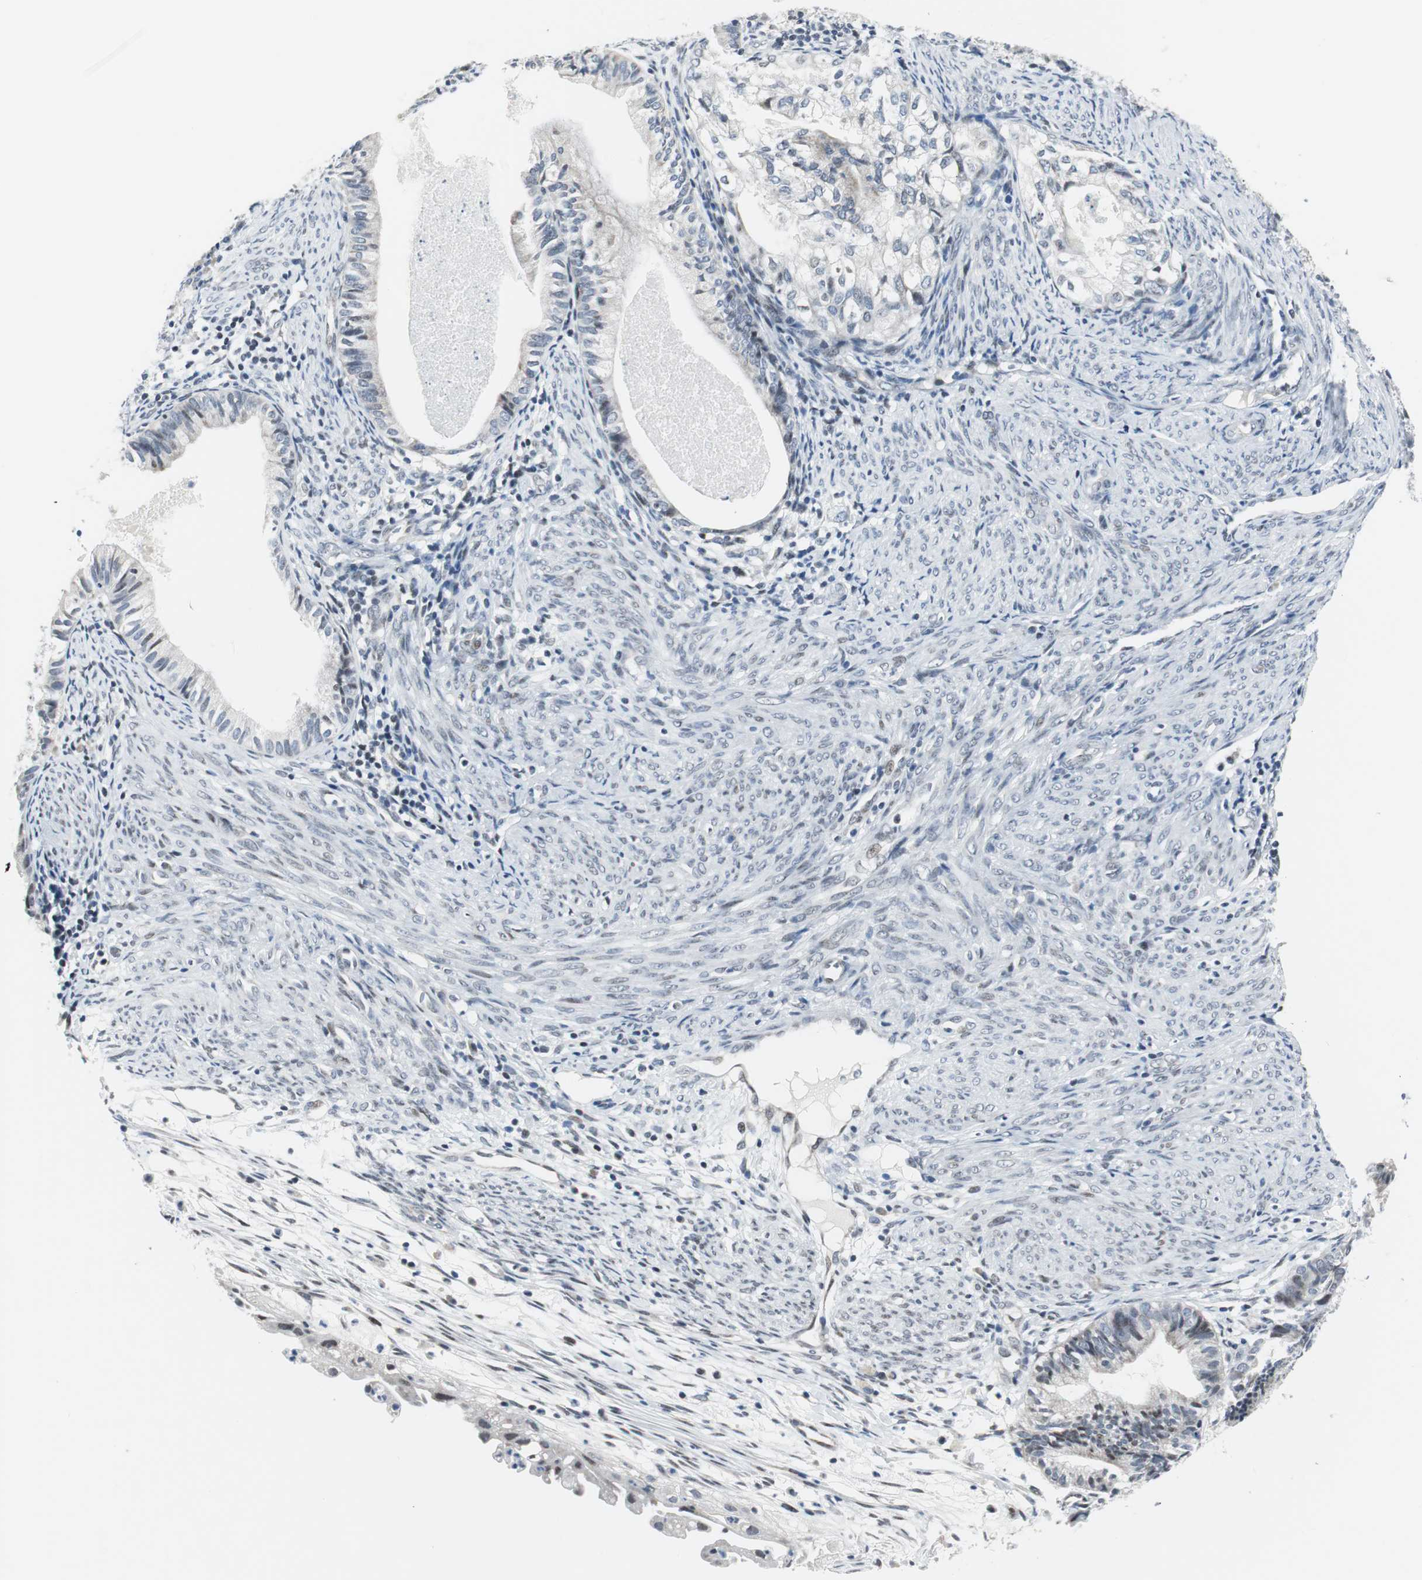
{"staining": {"intensity": "weak", "quantity": "<25%", "location": "nuclear"}, "tissue": "cervical cancer", "cell_type": "Tumor cells", "image_type": "cancer", "snomed": [{"axis": "morphology", "description": "Normal tissue, NOS"}, {"axis": "morphology", "description": "Adenocarcinoma, NOS"}, {"axis": "topography", "description": "Cervix"}, {"axis": "topography", "description": "Endometrium"}], "caption": "Adenocarcinoma (cervical) was stained to show a protein in brown. There is no significant expression in tumor cells.", "gene": "MTA1", "patient": {"sex": "female", "age": 86}}